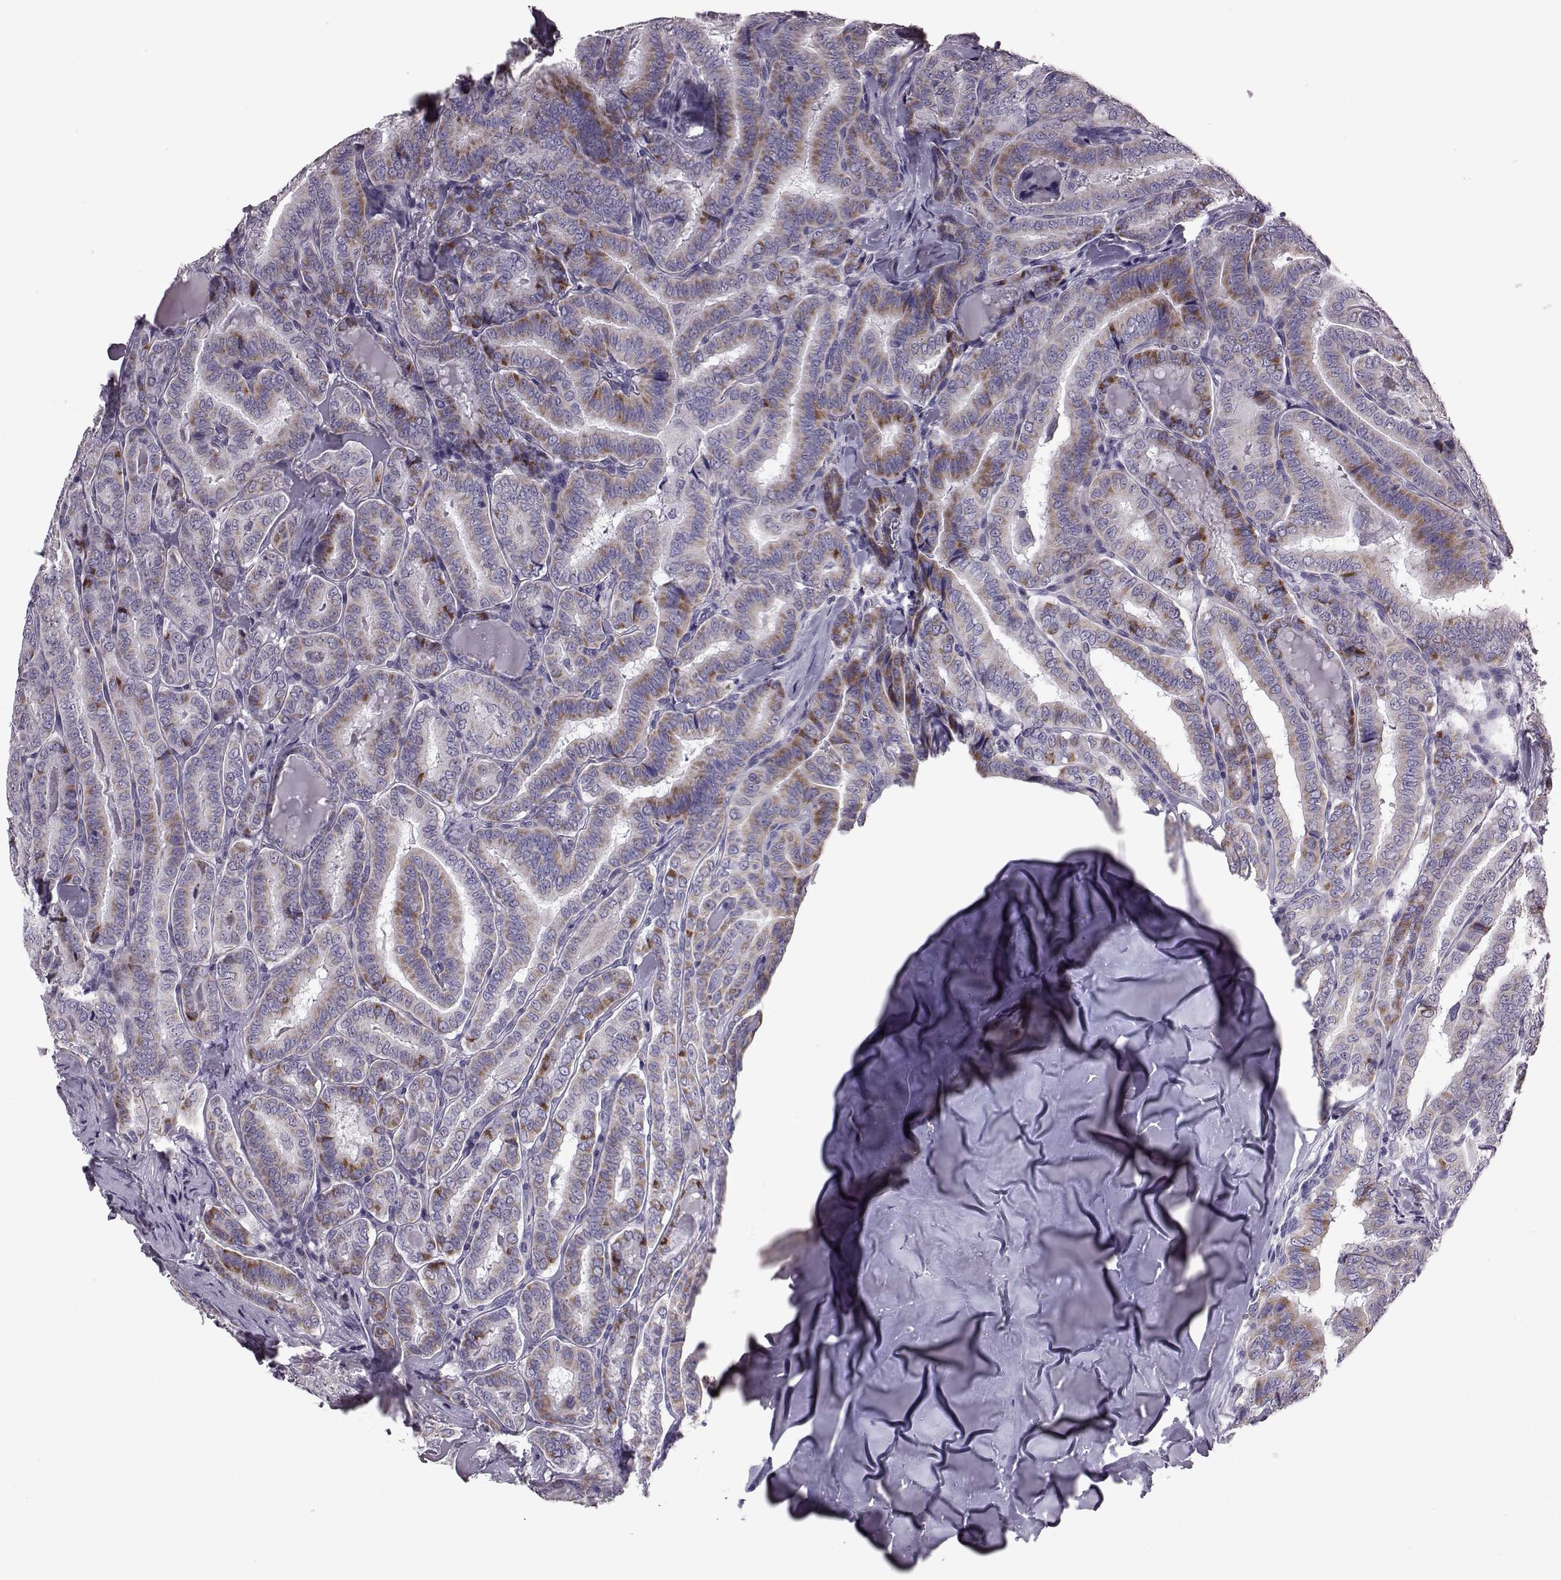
{"staining": {"intensity": "moderate", "quantity": ">75%", "location": "cytoplasmic/membranous"}, "tissue": "thyroid cancer", "cell_type": "Tumor cells", "image_type": "cancer", "snomed": [{"axis": "morphology", "description": "Papillary adenocarcinoma, NOS"}, {"axis": "morphology", "description": "Papillary adenoma metastatic"}, {"axis": "topography", "description": "Thyroid gland"}], "caption": "Human thyroid cancer stained with a protein marker reveals moderate staining in tumor cells.", "gene": "RIMS2", "patient": {"sex": "female", "age": 50}}